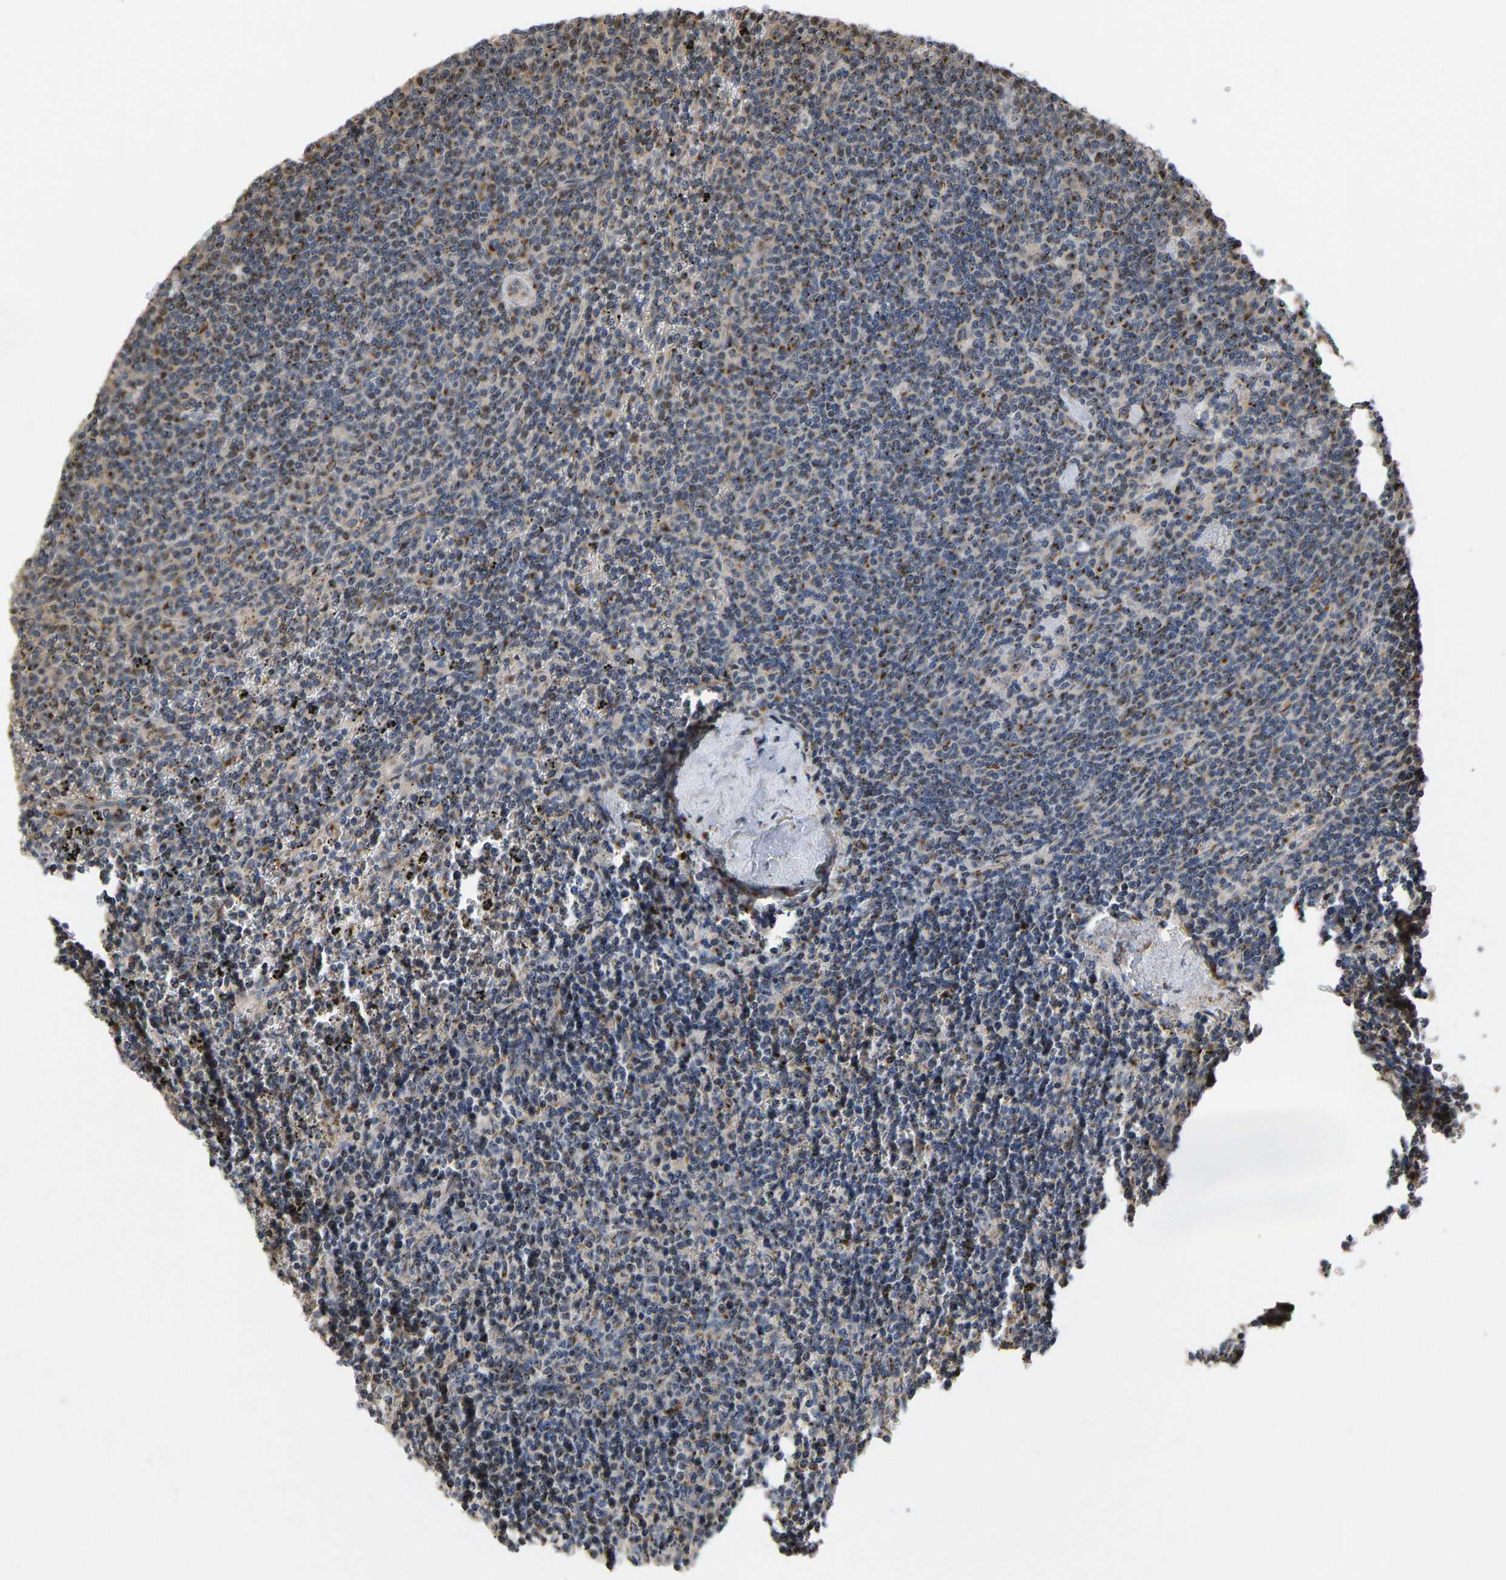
{"staining": {"intensity": "moderate", "quantity": "25%-75%", "location": "cytoplasmic/membranous"}, "tissue": "lymphoma", "cell_type": "Tumor cells", "image_type": "cancer", "snomed": [{"axis": "morphology", "description": "Malignant lymphoma, non-Hodgkin's type, Low grade"}, {"axis": "topography", "description": "Spleen"}], "caption": "A photomicrograph of low-grade malignant lymphoma, non-Hodgkin's type stained for a protein reveals moderate cytoplasmic/membranous brown staining in tumor cells. (Brightfield microscopy of DAB IHC at high magnification).", "gene": "YIPF4", "patient": {"sex": "female", "age": 50}}